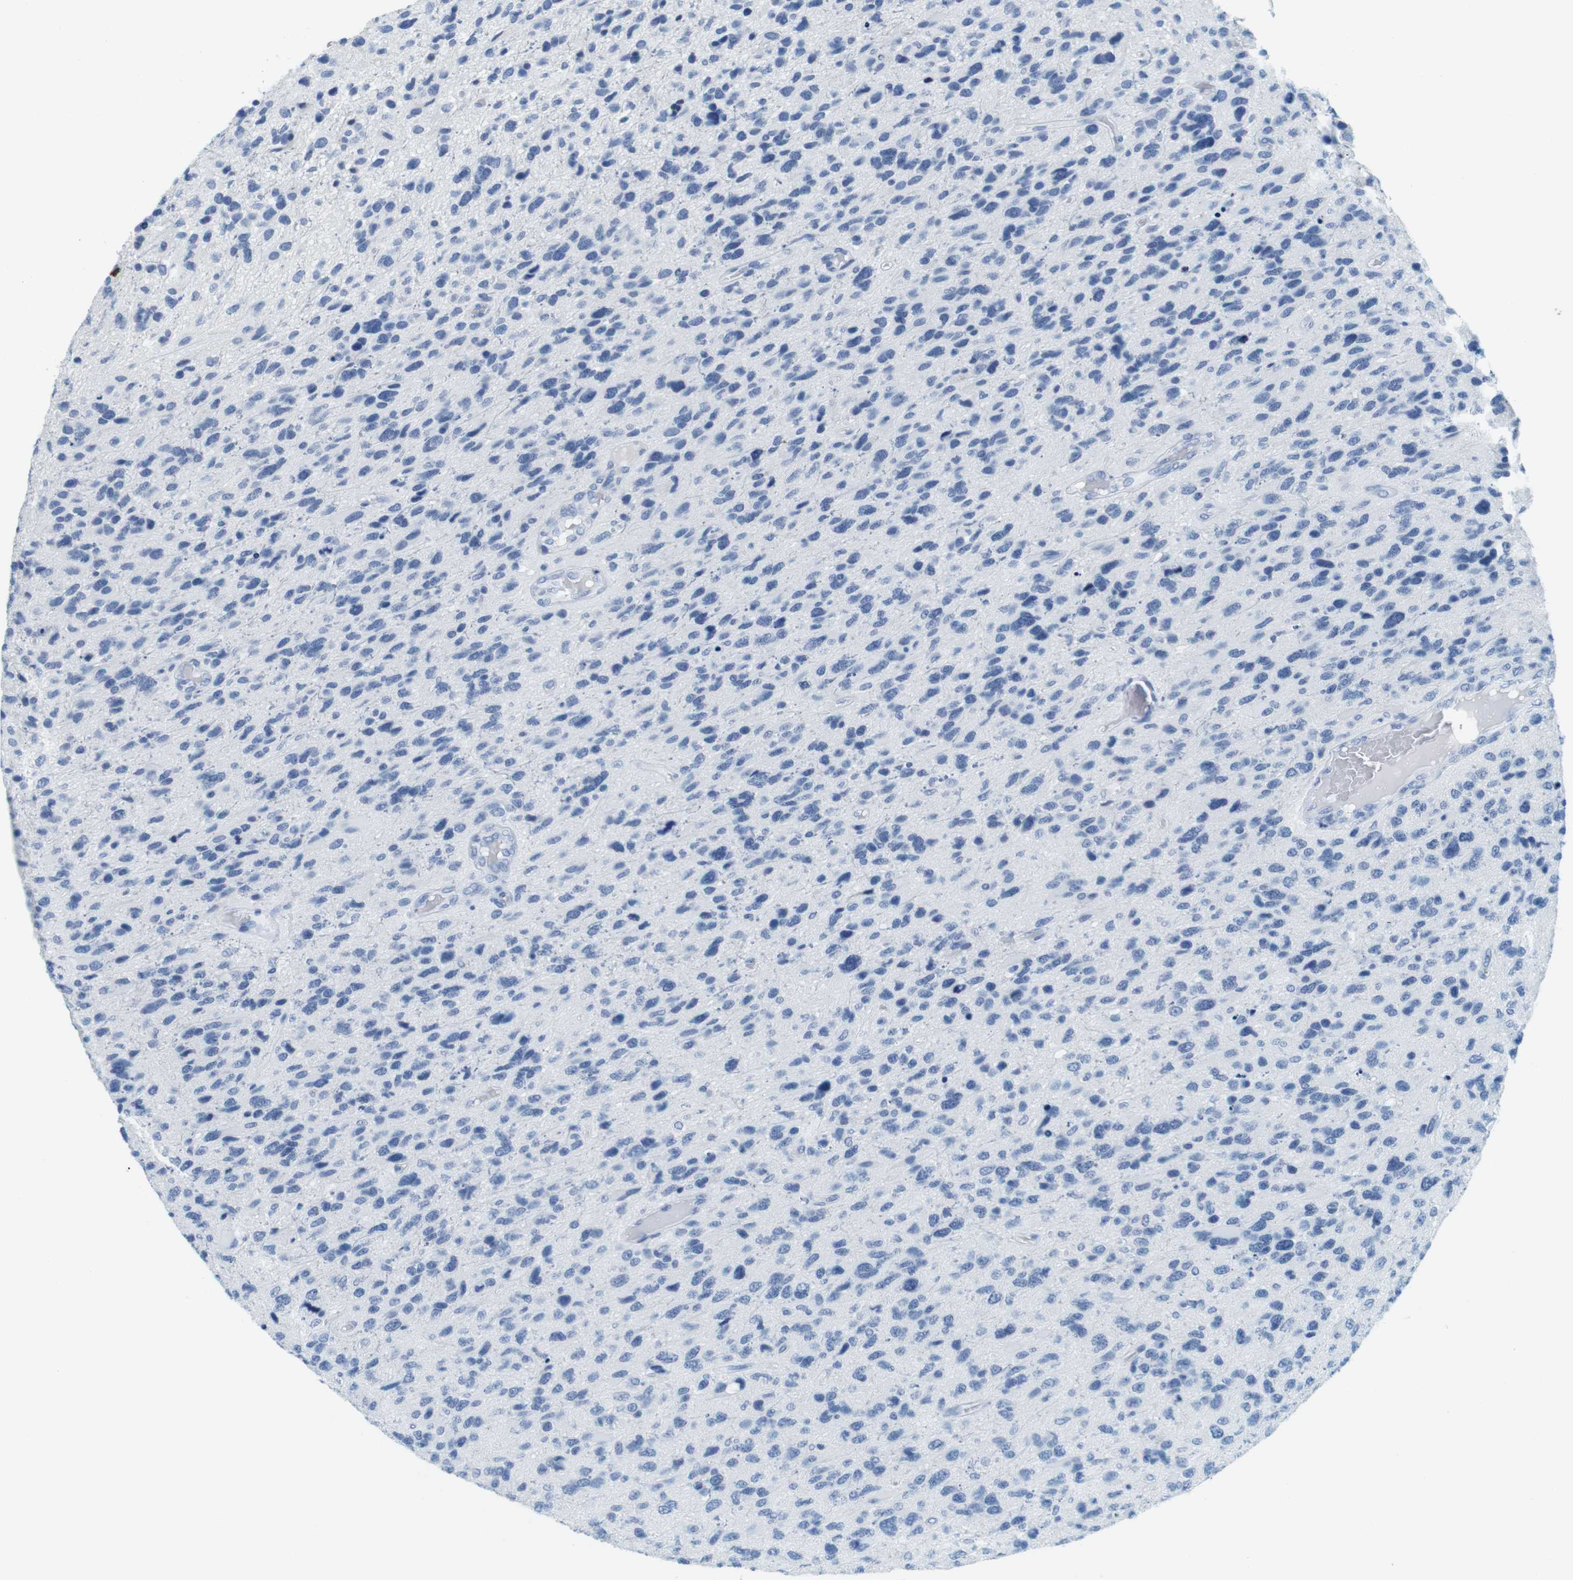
{"staining": {"intensity": "negative", "quantity": "none", "location": "none"}, "tissue": "glioma", "cell_type": "Tumor cells", "image_type": "cancer", "snomed": [{"axis": "morphology", "description": "Glioma, malignant, High grade"}, {"axis": "topography", "description": "Brain"}], "caption": "A high-resolution photomicrograph shows IHC staining of high-grade glioma (malignant), which demonstrates no significant staining in tumor cells.", "gene": "CYP2C9", "patient": {"sex": "female", "age": 58}}